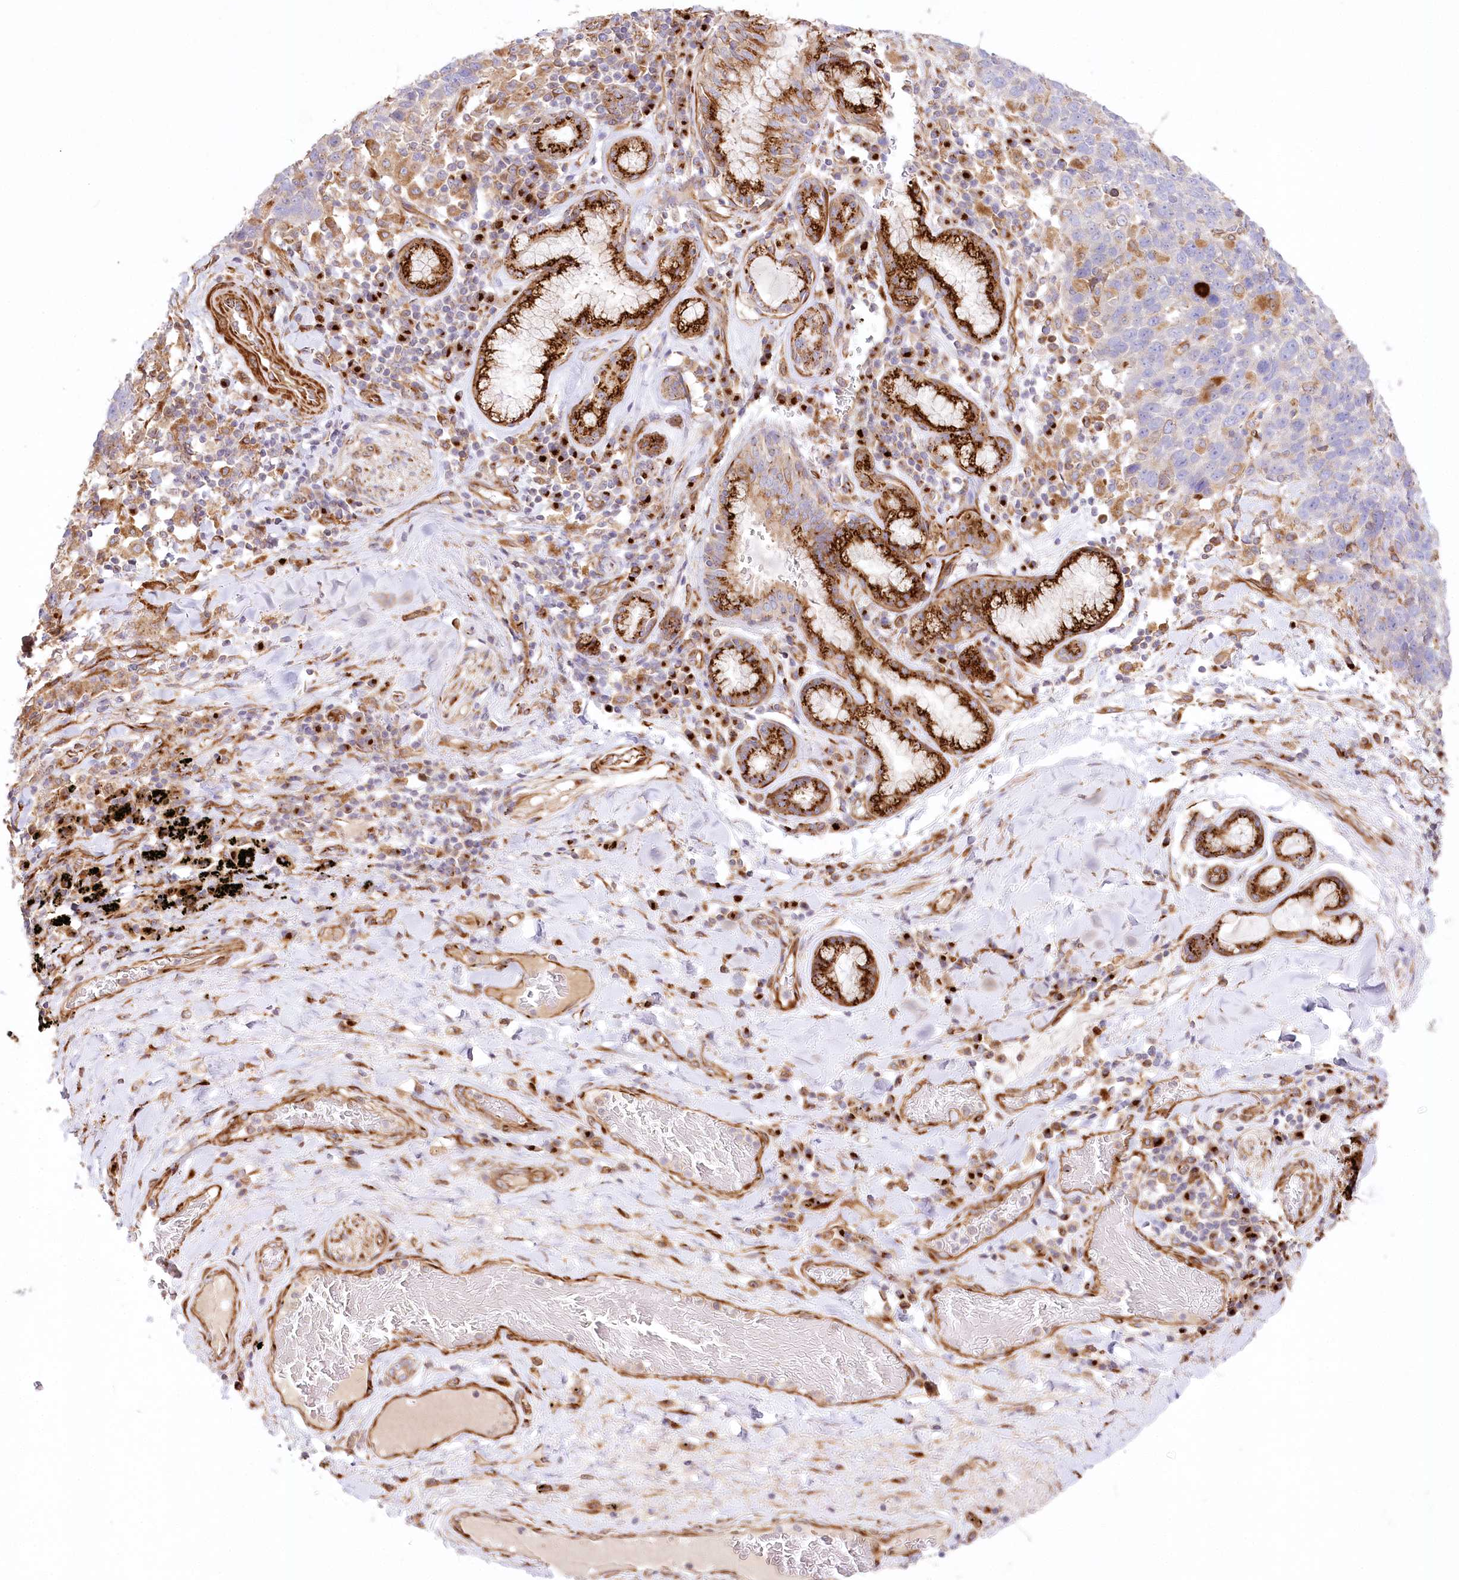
{"staining": {"intensity": "strong", "quantity": "<25%", "location": "cytoplasmic/membranous"}, "tissue": "lung cancer", "cell_type": "Tumor cells", "image_type": "cancer", "snomed": [{"axis": "morphology", "description": "Squamous cell carcinoma, NOS"}, {"axis": "topography", "description": "Lung"}], "caption": "Strong cytoplasmic/membranous staining for a protein is appreciated in about <25% of tumor cells of lung cancer using IHC.", "gene": "ABRAXAS2", "patient": {"sex": "male", "age": 66}}